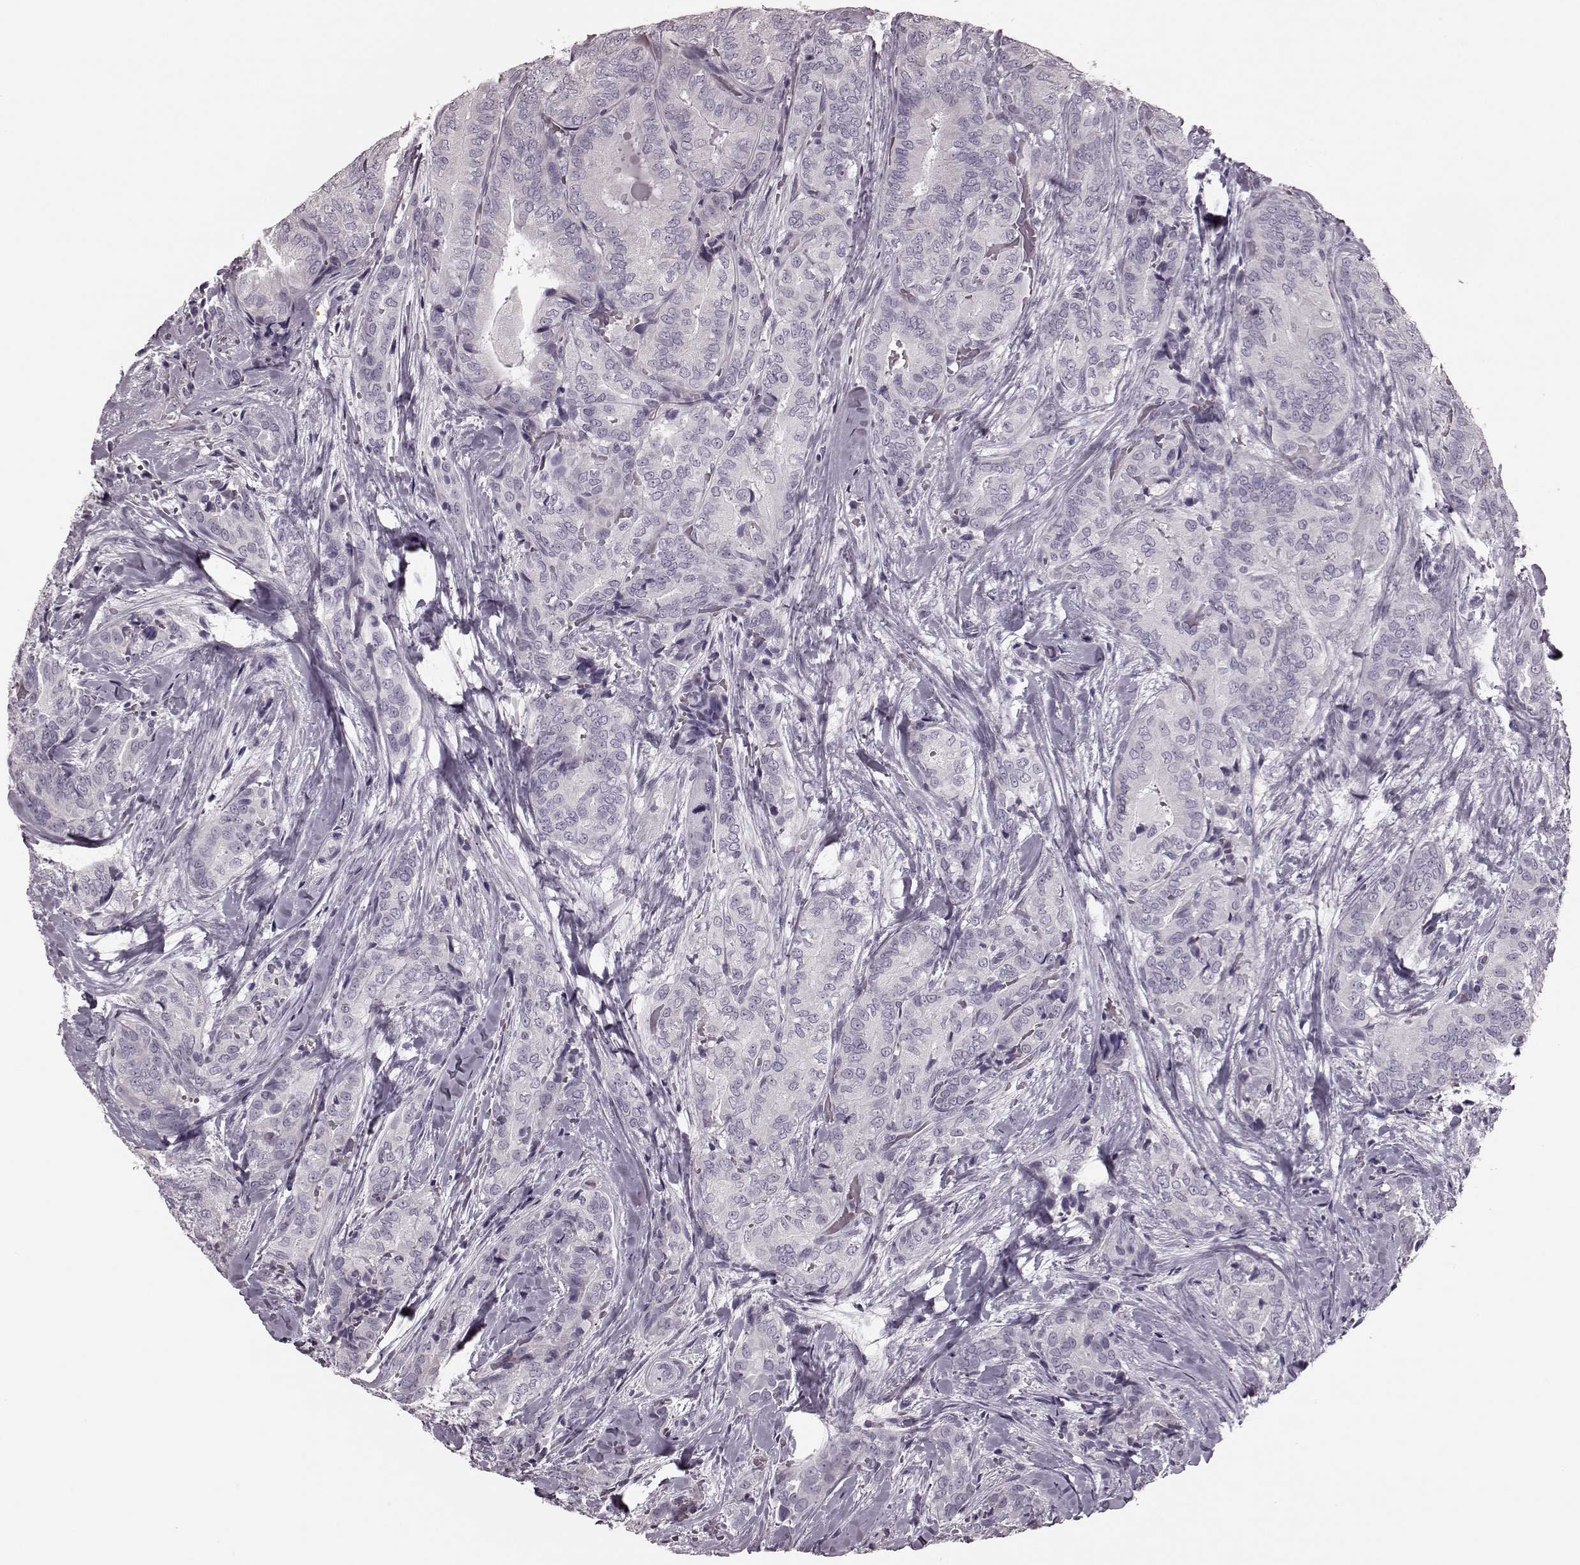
{"staining": {"intensity": "negative", "quantity": "none", "location": "none"}, "tissue": "thyroid cancer", "cell_type": "Tumor cells", "image_type": "cancer", "snomed": [{"axis": "morphology", "description": "Papillary adenocarcinoma, NOS"}, {"axis": "topography", "description": "Thyroid gland"}], "caption": "The photomicrograph demonstrates no significant positivity in tumor cells of papillary adenocarcinoma (thyroid).", "gene": "TRPM1", "patient": {"sex": "male", "age": 61}}